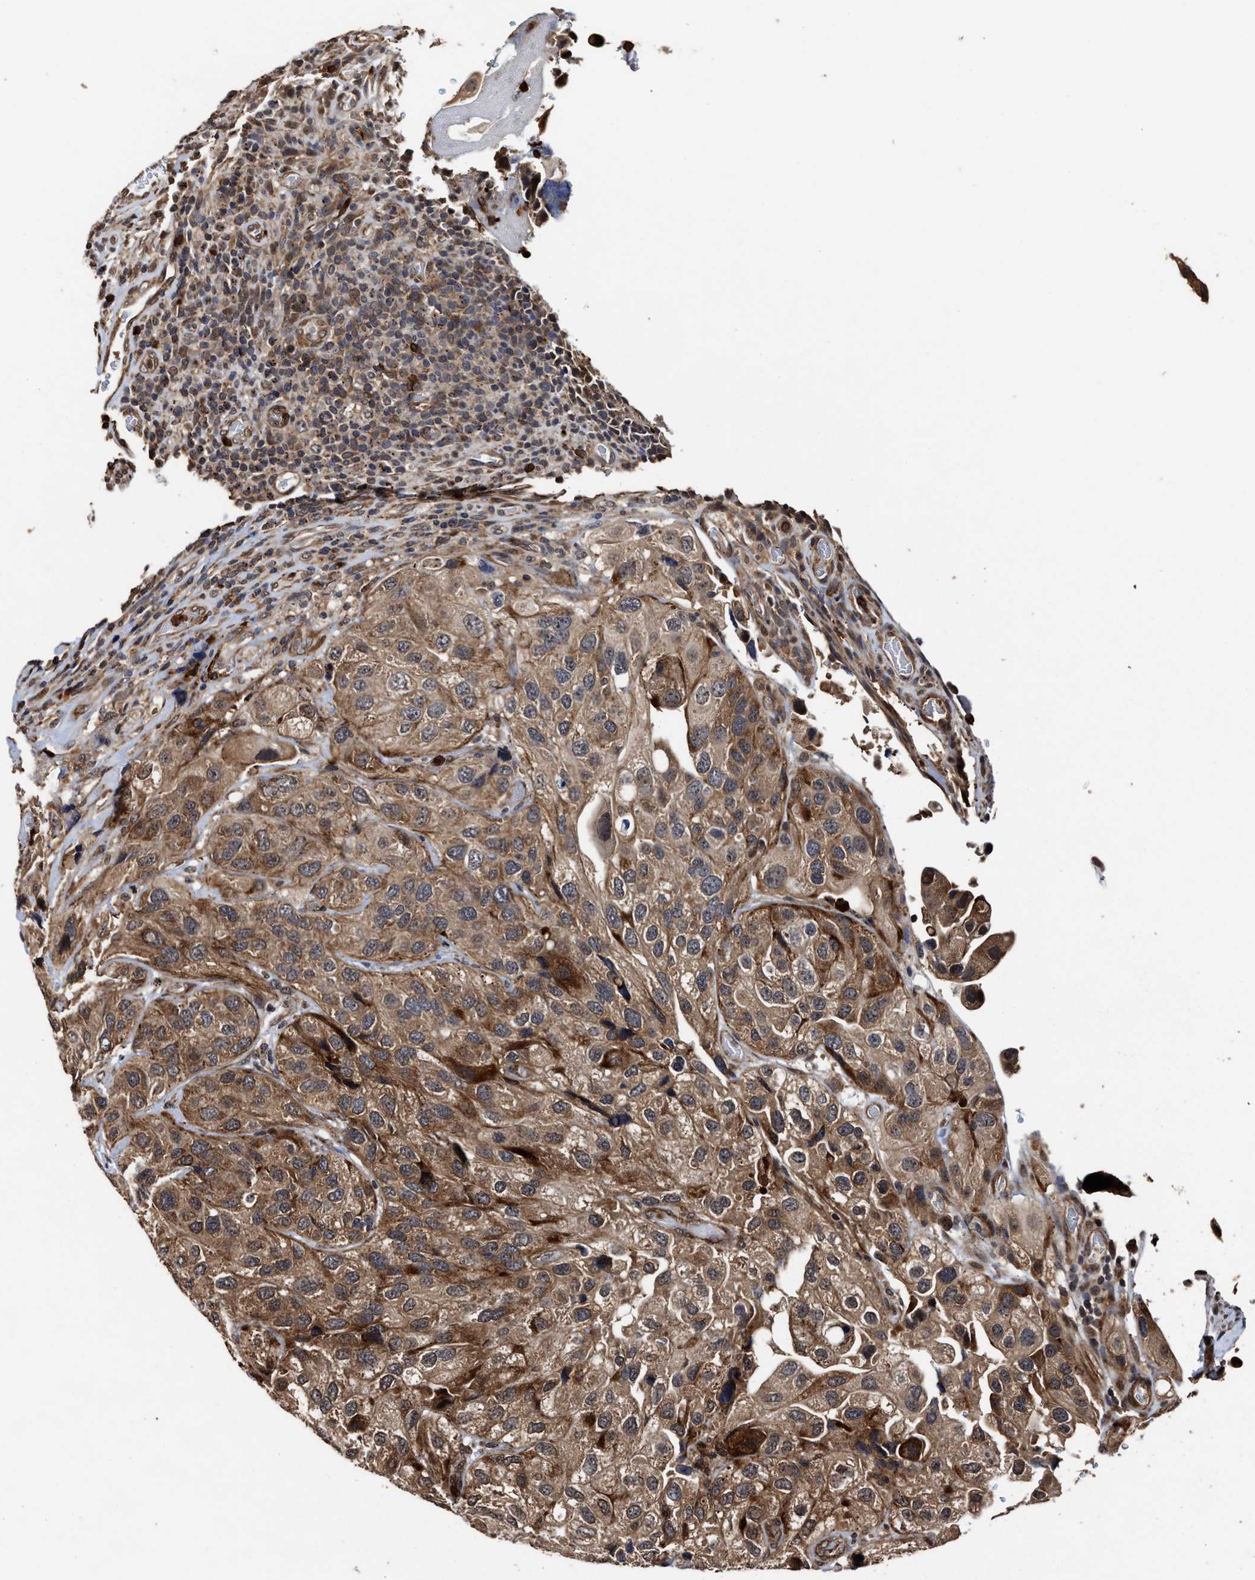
{"staining": {"intensity": "moderate", "quantity": ">75%", "location": "cytoplasmic/membranous"}, "tissue": "urothelial cancer", "cell_type": "Tumor cells", "image_type": "cancer", "snomed": [{"axis": "morphology", "description": "Urothelial carcinoma, High grade"}, {"axis": "topography", "description": "Urinary bladder"}], "caption": "This is an image of immunohistochemistry staining of urothelial cancer, which shows moderate staining in the cytoplasmic/membranous of tumor cells.", "gene": "SEPTIN2", "patient": {"sex": "female", "age": 64}}